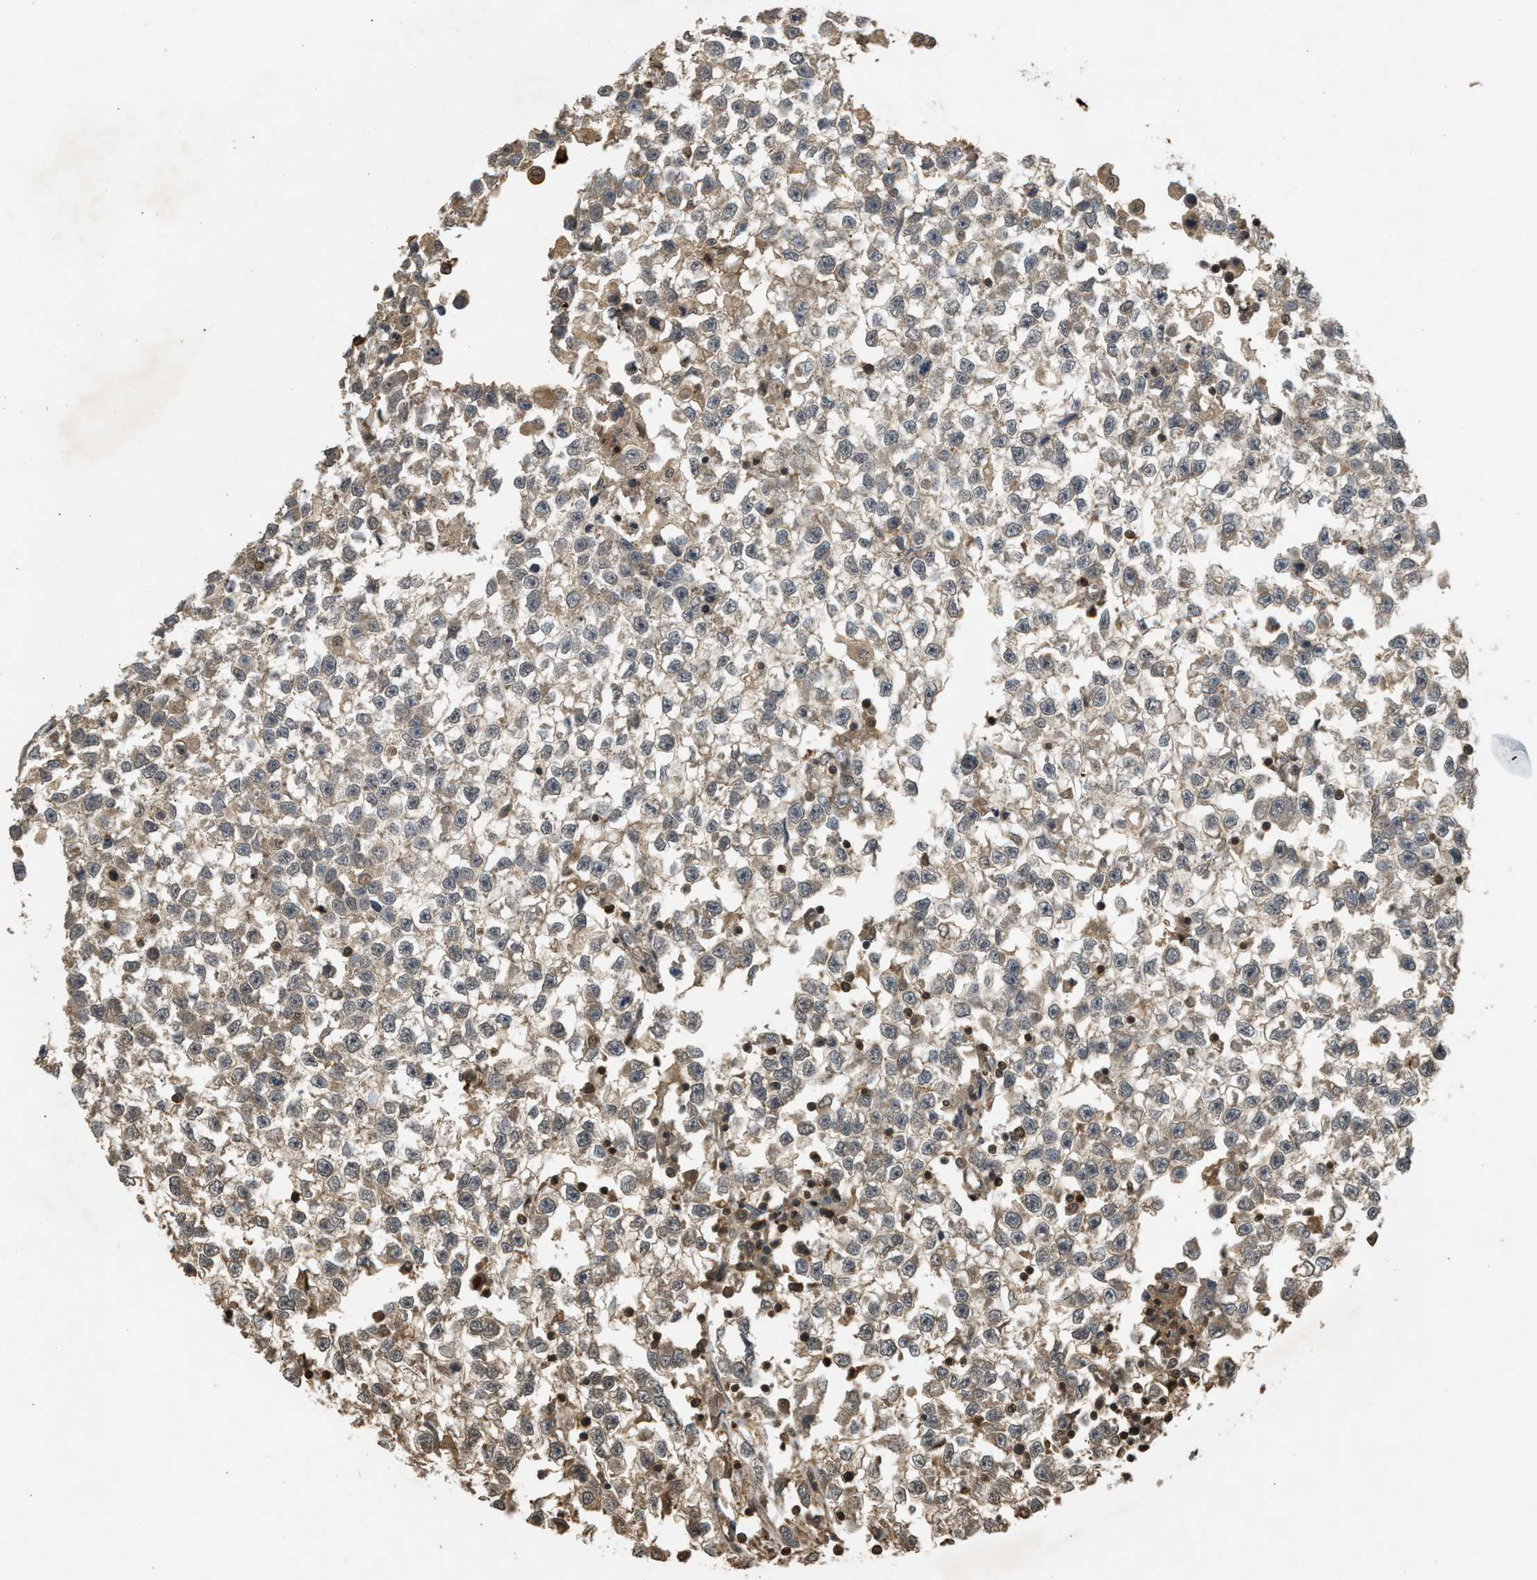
{"staining": {"intensity": "weak", "quantity": "25%-75%", "location": "cytoplasmic/membranous"}, "tissue": "testis cancer", "cell_type": "Tumor cells", "image_type": "cancer", "snomed": [{"axis": "morphology", "description": "Seminoma, NOS"}, {"axis": "morphology", "description": "Carcinoma, Embryonal, NOS"}, {"axis": "topography", "description": "Testis"}], "caption": "This photomicrograph demonstrates testis cancer stained with IHC to label a protein in brown. The cytoplasmic/membranous of tumor cells show weak positivity for the protein. Nuclei are counter-stained blue.", "gene": "ARHGDIA", "patient": {"sex": "male", "age": 51}}